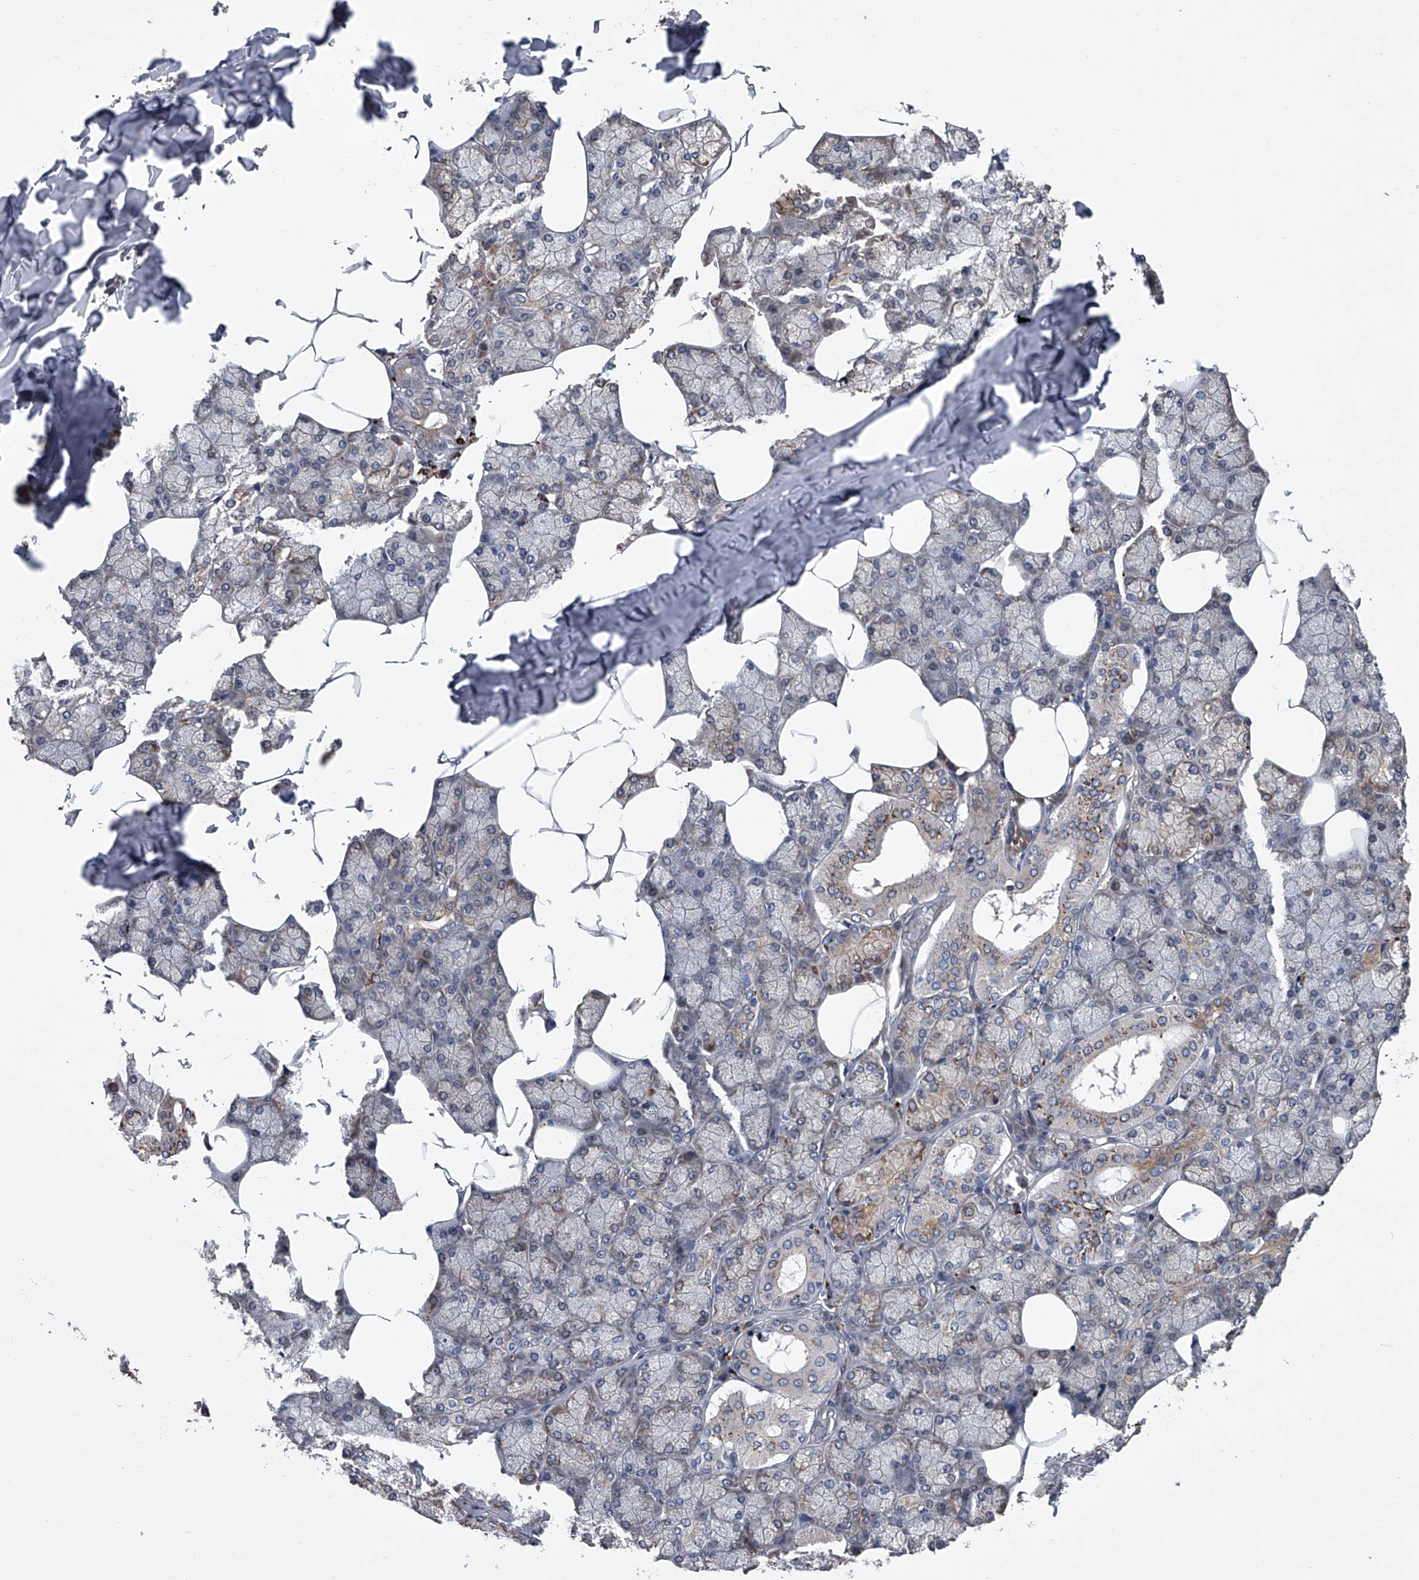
{"staining": {"intensity": "strong", "quantity": "<25%", "location": "cytoplasmic/membranous"}, "tissue": "salivary gland", "cell_type": "Glandular cells", "image_type": "normal", "snomed": [{"axis": "morphology", "description": "Normal tissue, NOS"}, {"axis": "topography", "description": "Salivary gland"}], "caption": "Immunohistochemistry staining of normal salivary gland, which displays medium levels of strong cytoplasmic/membranous staining in approximately <25% of glandular cells indicating strong cytoplasmic/membranous protein staining. The staining was performed using DAB (3,3'-diaminobenzidine) (brown) for protein detection and nuclei were counterstained in hematoxylin (blue).", "gene": "TRIM8", "patient": {"sex": "male", "age": 62}}